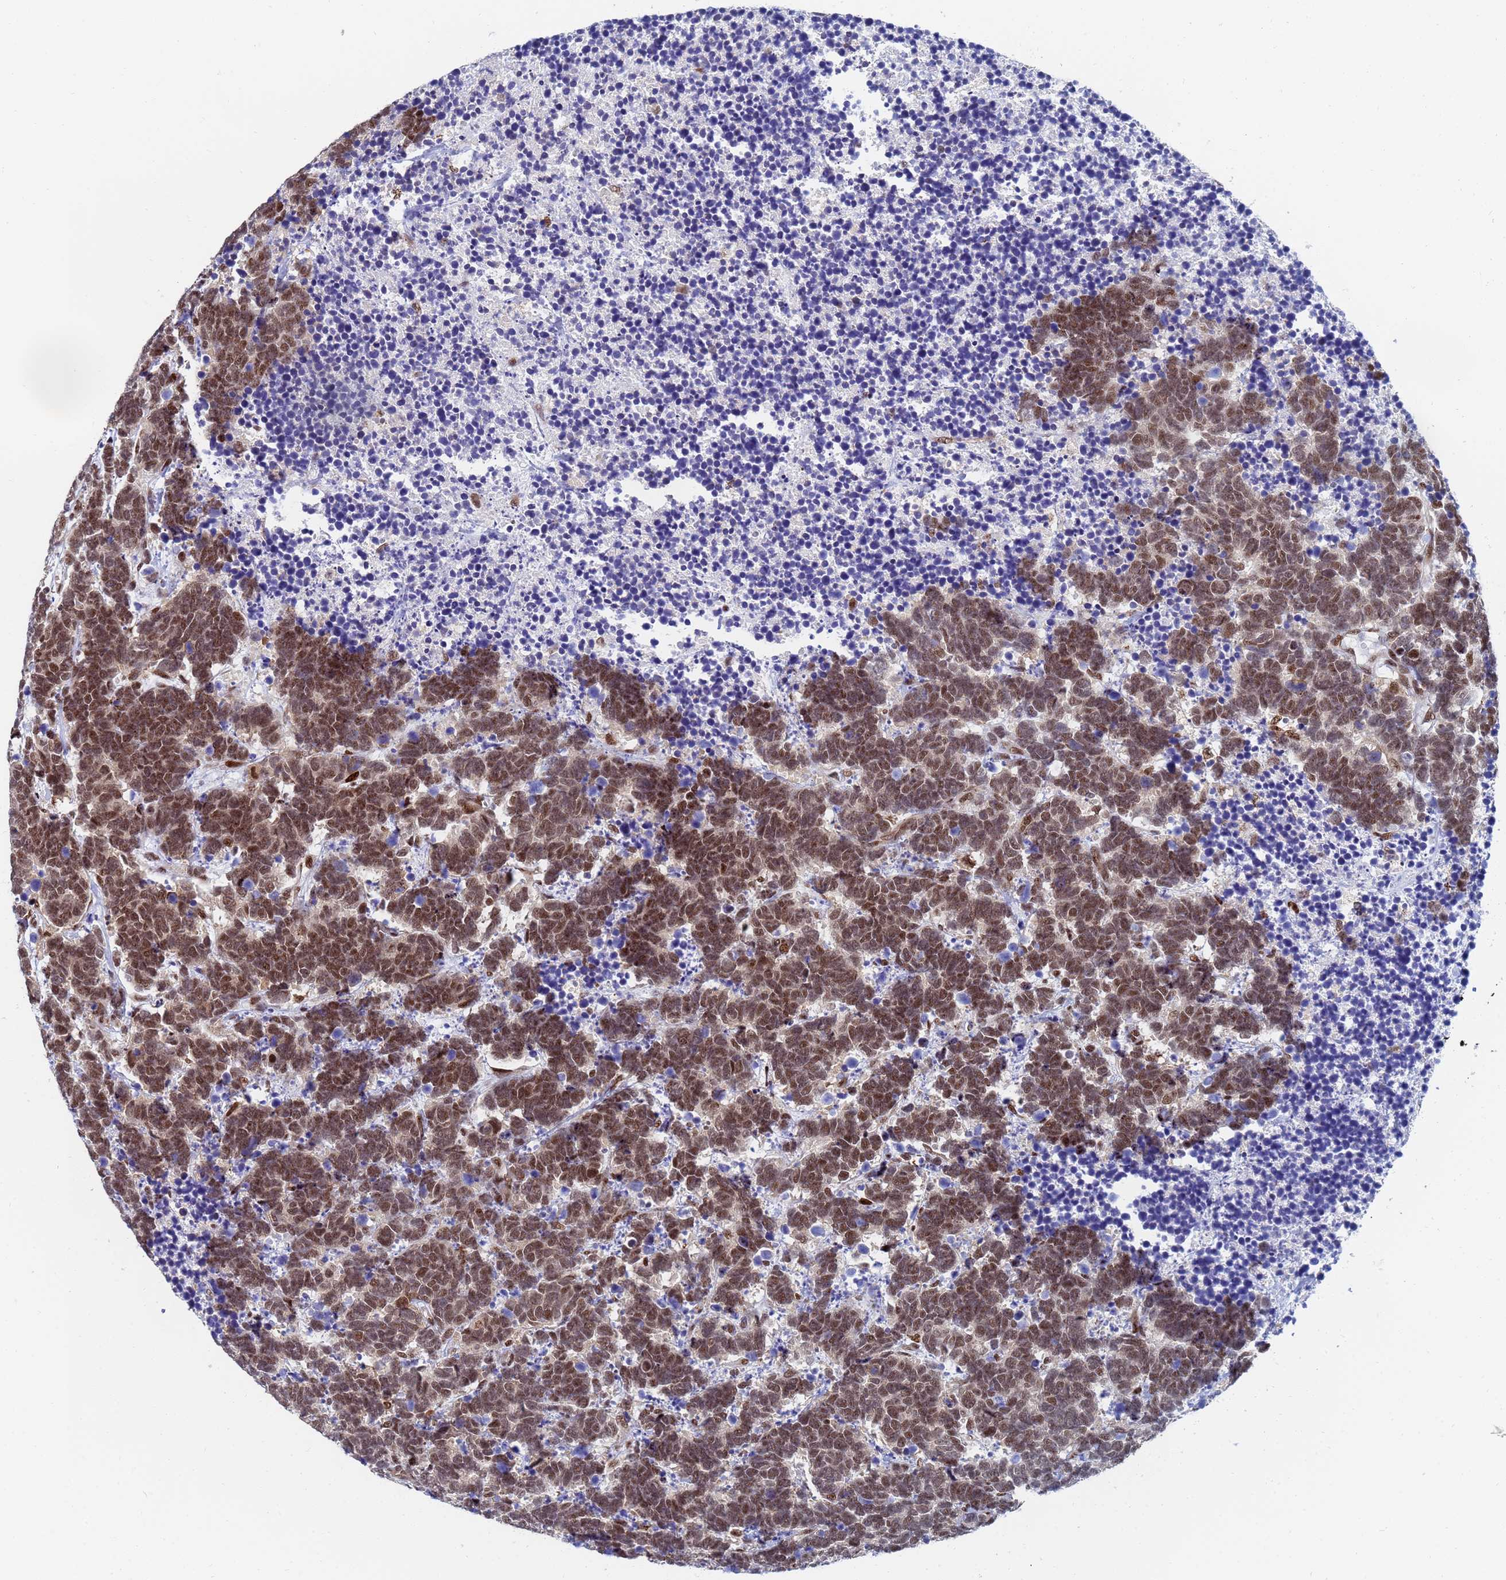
{"staining": {"intensity": "moderate", "quantity": ">75%", "location": "nuclear"}, "tissue": "carcinoid", "cell_type": "Tumor cells", "image_type": "cancer", "snomed": [{"axis": "morphology", "description": "Carcinoma, NOS"}, {"axis": "morphology", "description": "Carcinoid, malignant, NOS"}, {"axis": "topography", "description": "Urinary bladder"}], "caption": "A histopathology image of human carcinoid stained for a protein displays moderate nuclear brown staining in tumor cells.", "gene": "AP5Z1", "patient": {"sex": "male", "age": 57}}